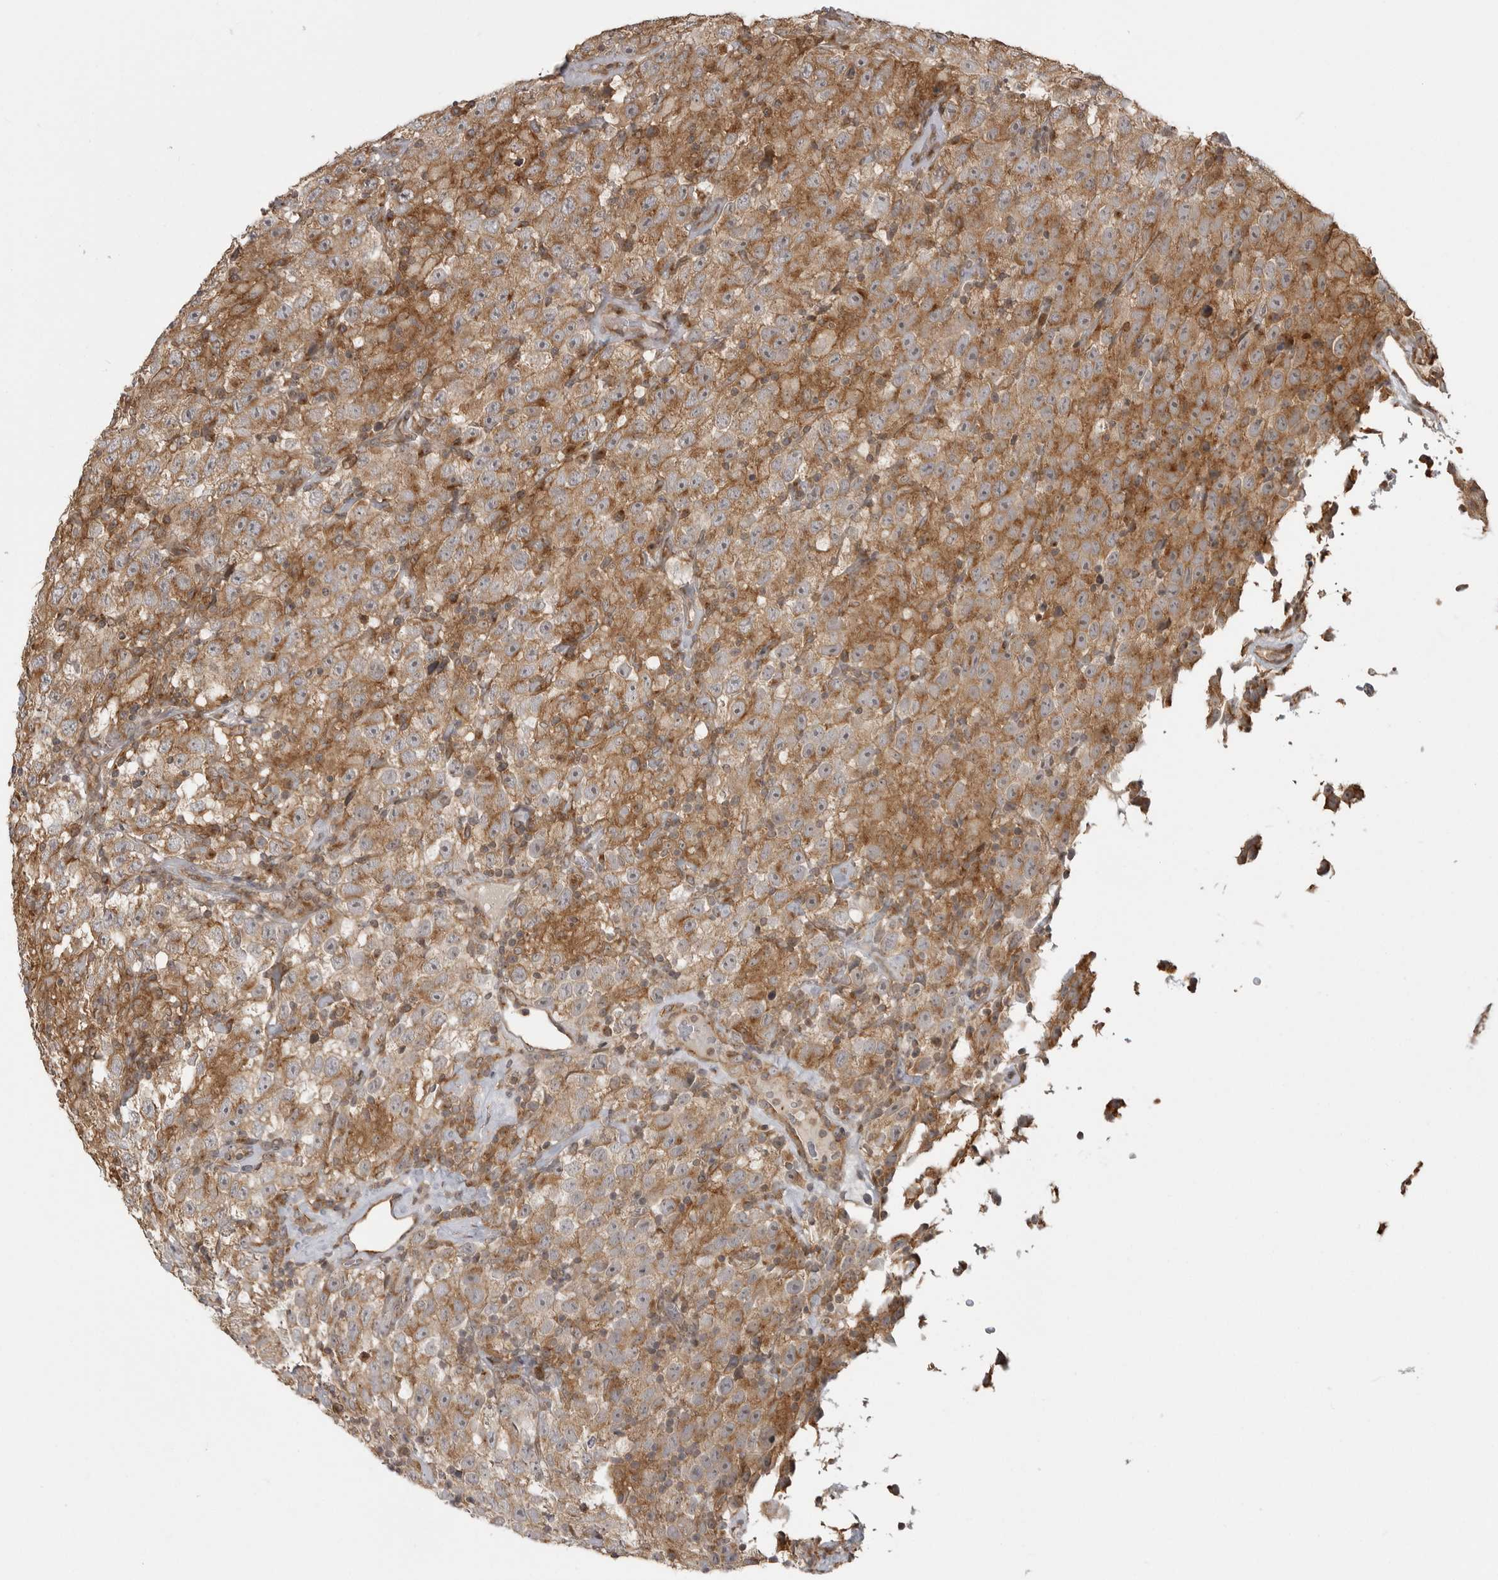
{"staining": {"intensity": "moderate", "quantity": ">75%", "location": "cytoplasmic/membranous"}, "tissue": "testis cancer", "cell_type": "Tumor cells", "image_type": "cancer", "snomed": [{"axis": "morphology", "description": "Seminoma, NOS"}, {"axis": "topography", "description": "Testis"}], "caption": "A medium amount of moderate cytoplasmic/membranous positivity is seen in approximately >75% of tumor cells in testis cancer (seminoma) tissue.", "gene": "FAT3", "patient": {"sex": "male", "age": 41}}